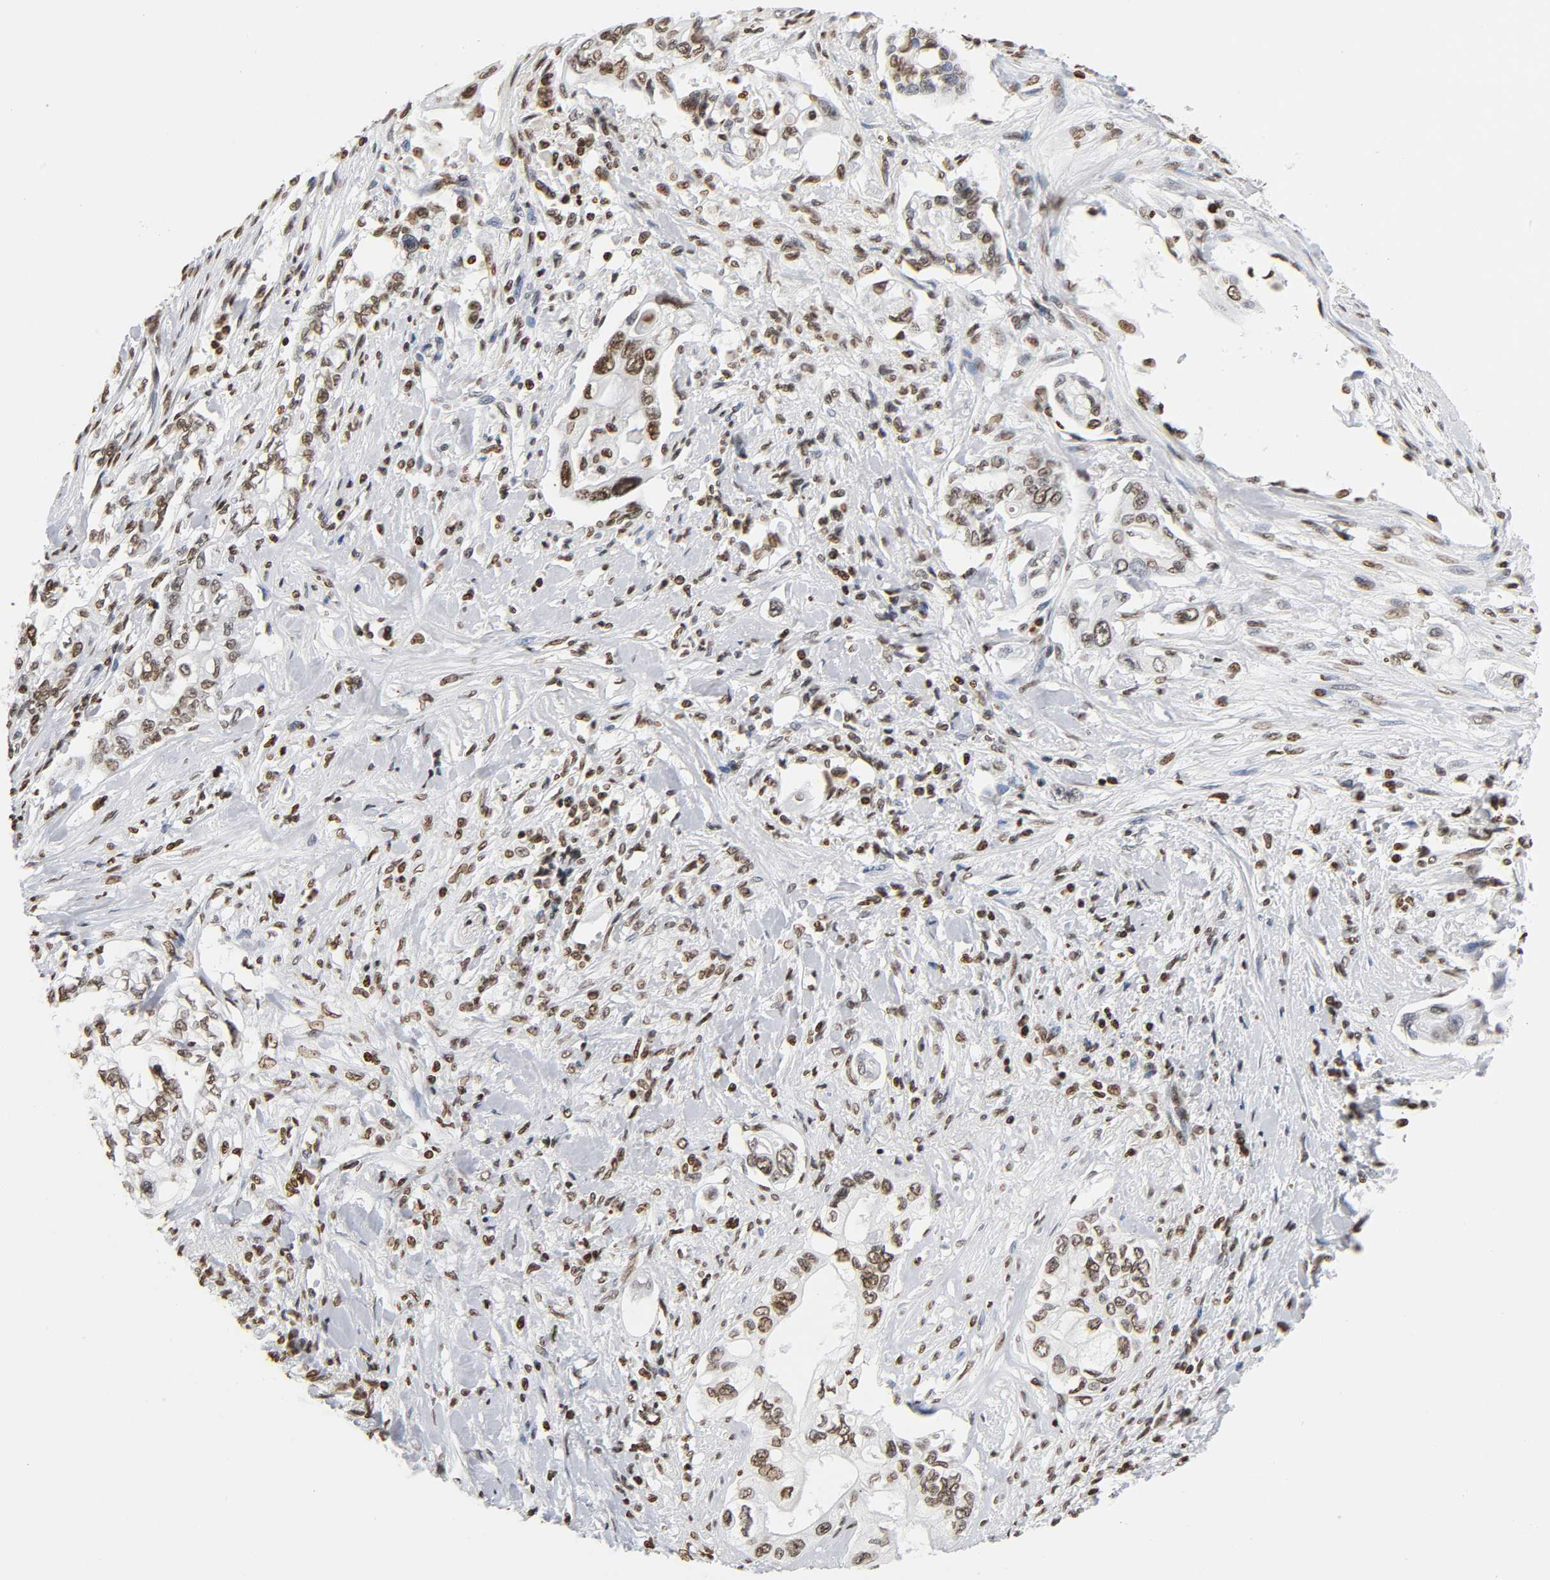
{"staining": {"intensity": "moderate", "quantity": ">75%", "location": "nuclear"}, "tissue": "pancreatic cancer", "cell_type": "Tumor cells", "image_type": "cancer", "snomed": [{"axis": "morphology", "description": "Normal tissue, NOS"}, {"axis": "topography", "description": "Pancreas"}], "caption": "A photomicrograph of human pancreatic cancer stained for a protein demonstrates moderate nuclear brown staining in tumor cells.", "gene": "HOXA6", "patient": {"sex": "male", "age": 42}}